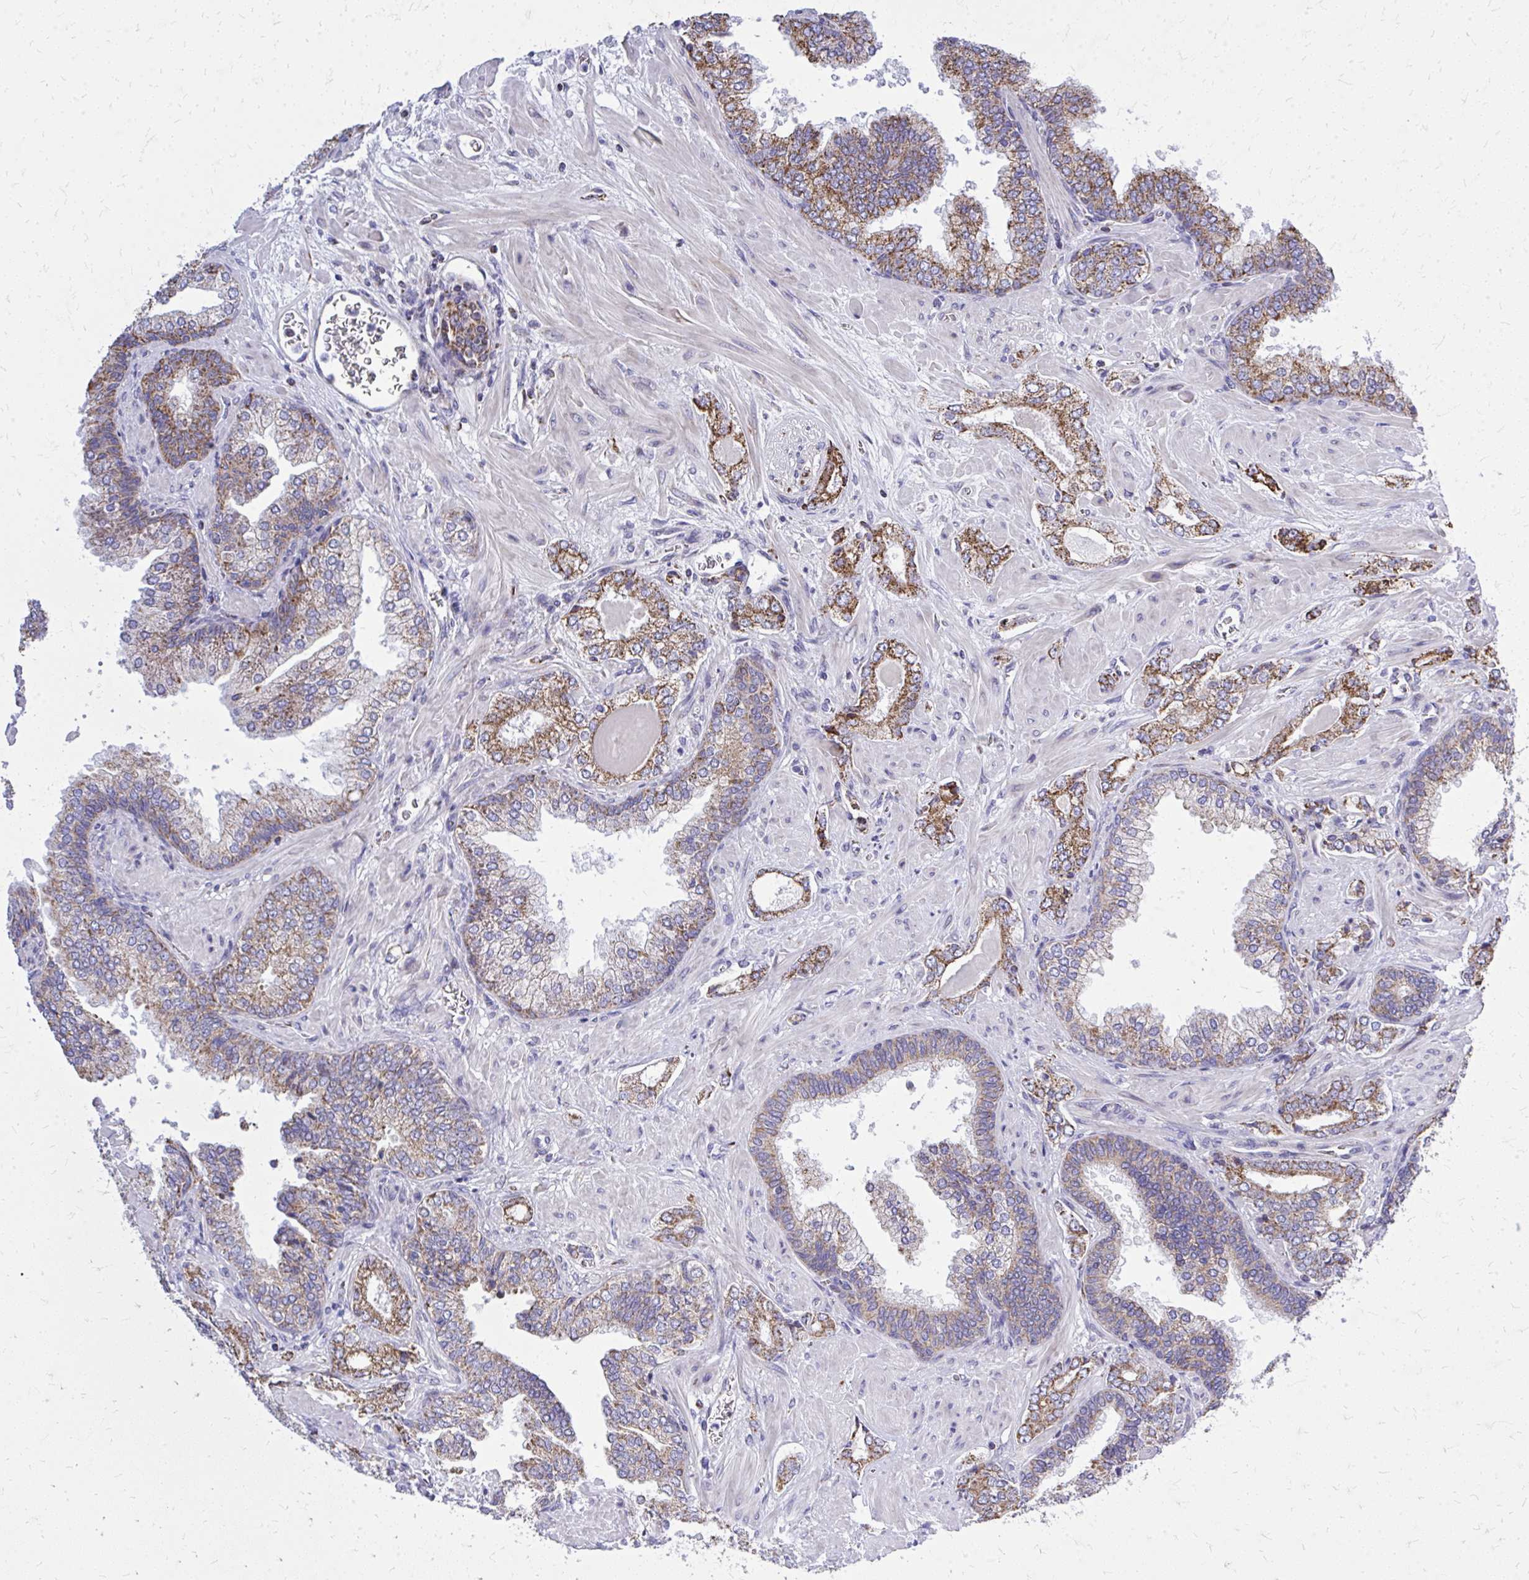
{"staining": {"intensity": "strong", "quantity": ">75%", "location": "cytoplasmic/membranous"}, "tissue": "prostate cancer", "cell_type": "Tumor cells", "image_type": "cancer", "snomed": [{"axis": "morphology", "description": "Adenocarcinoma, High grade"}, {"axis": "topography", "description": "Prostate"}], "caption": "The histopathology image reveals a brown stain indicating the presence of a protein in the cytoplasmic/membranous of tumor cells in adenocarcinoma (high-grade) (prostate).", "gene": "ZNF362", "patient": {"sex": "male", "age": 60}}